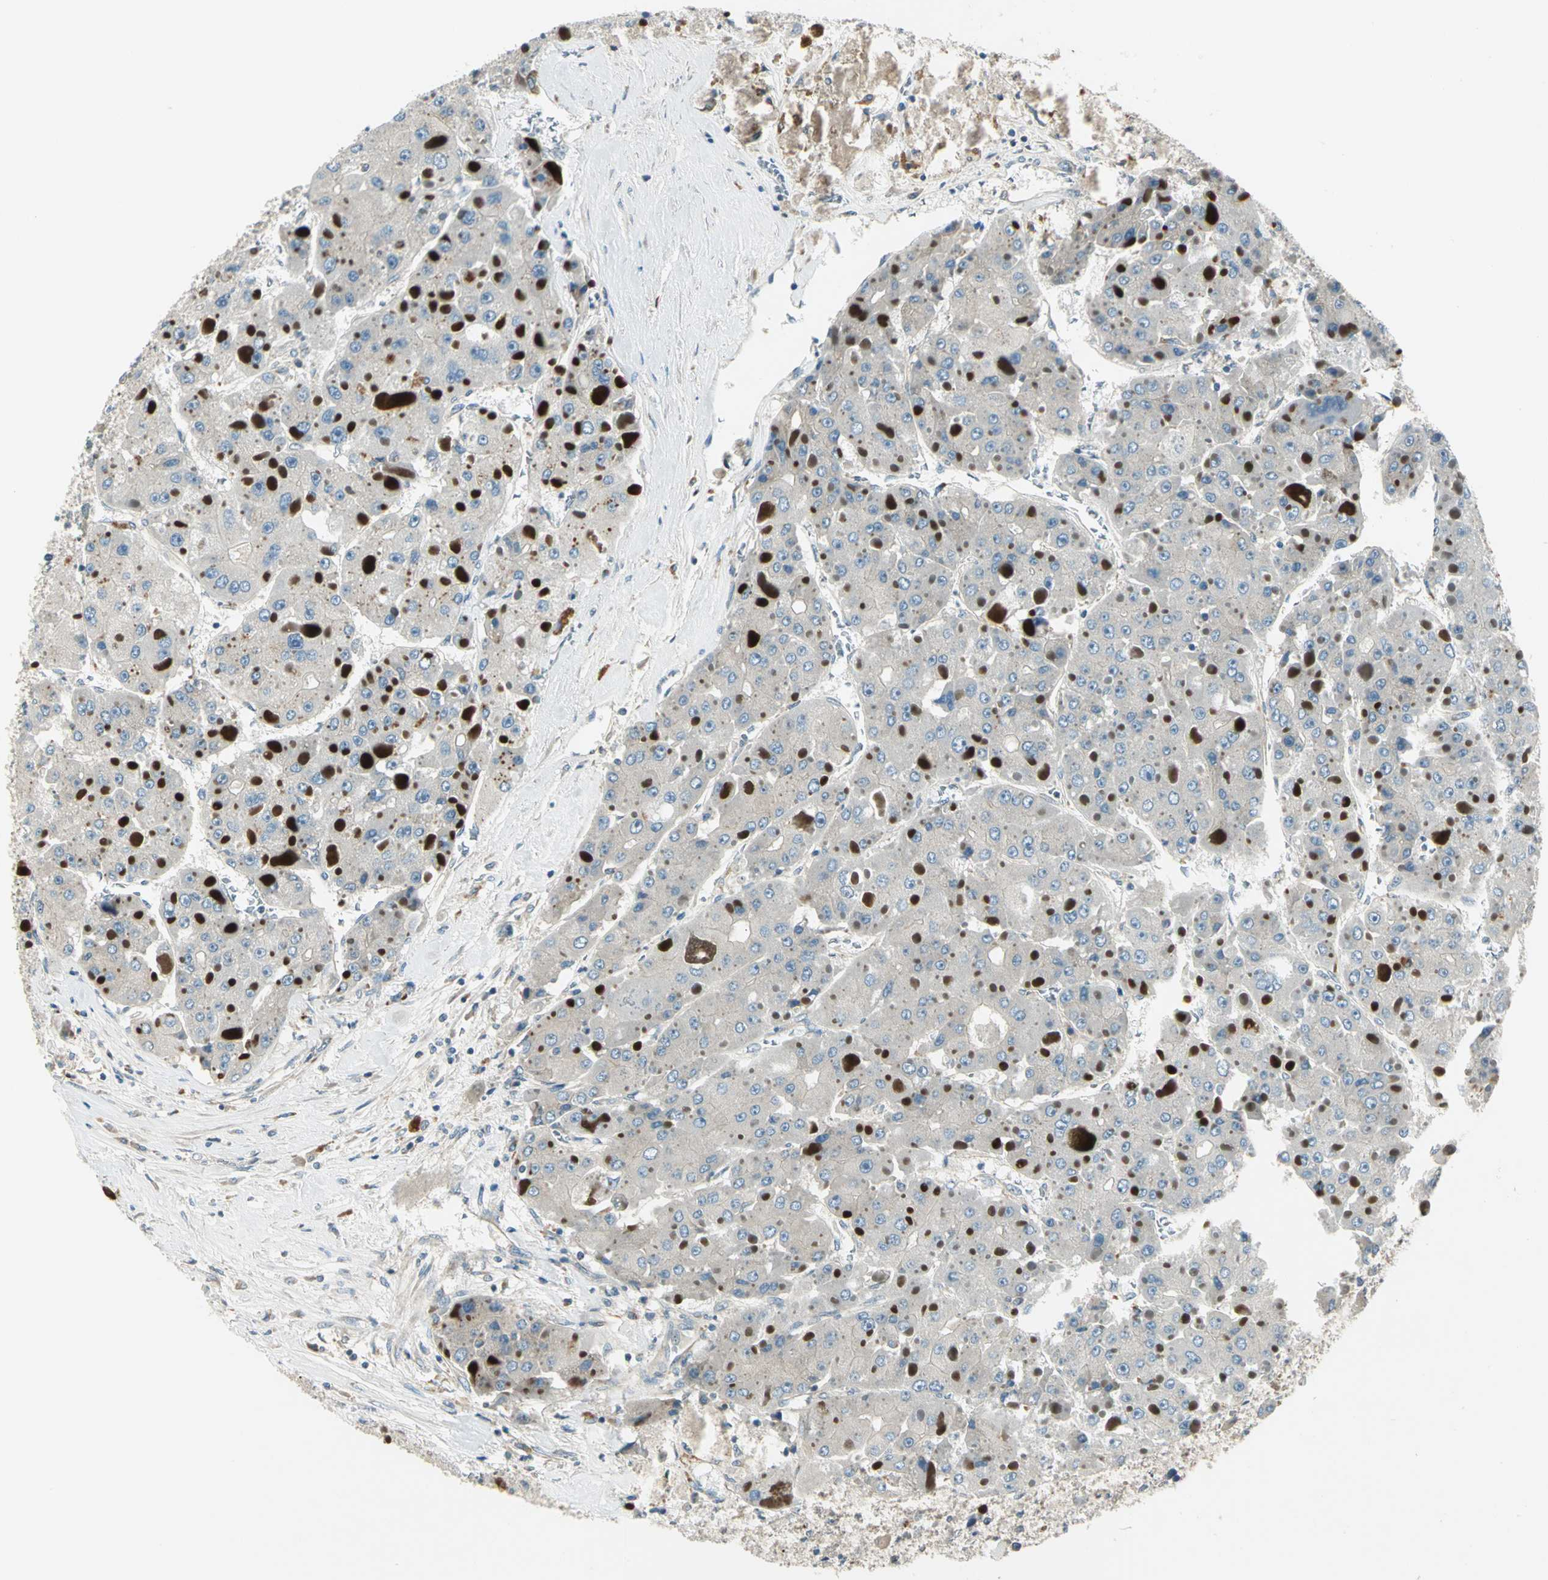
{"staining": {"intensity": "negative", "quantity": "none", "location": "none"}, "tissue": "liver cancer", "cell_type": "Tumor cells", "image_type": "cancer", "snomed": [{"axis": "morphology", "description": "Carcinoma, Hepatocellular, NOS"}, {"axis": "topography", "description": "Liver"}], "caption": "This is an immunohistochemistry (IHC) micrograph of human liver cancer. There is no positivity in tumor cells.", "gene": "PRKAA1", "patient": {"sex": "female", "age": 73}}